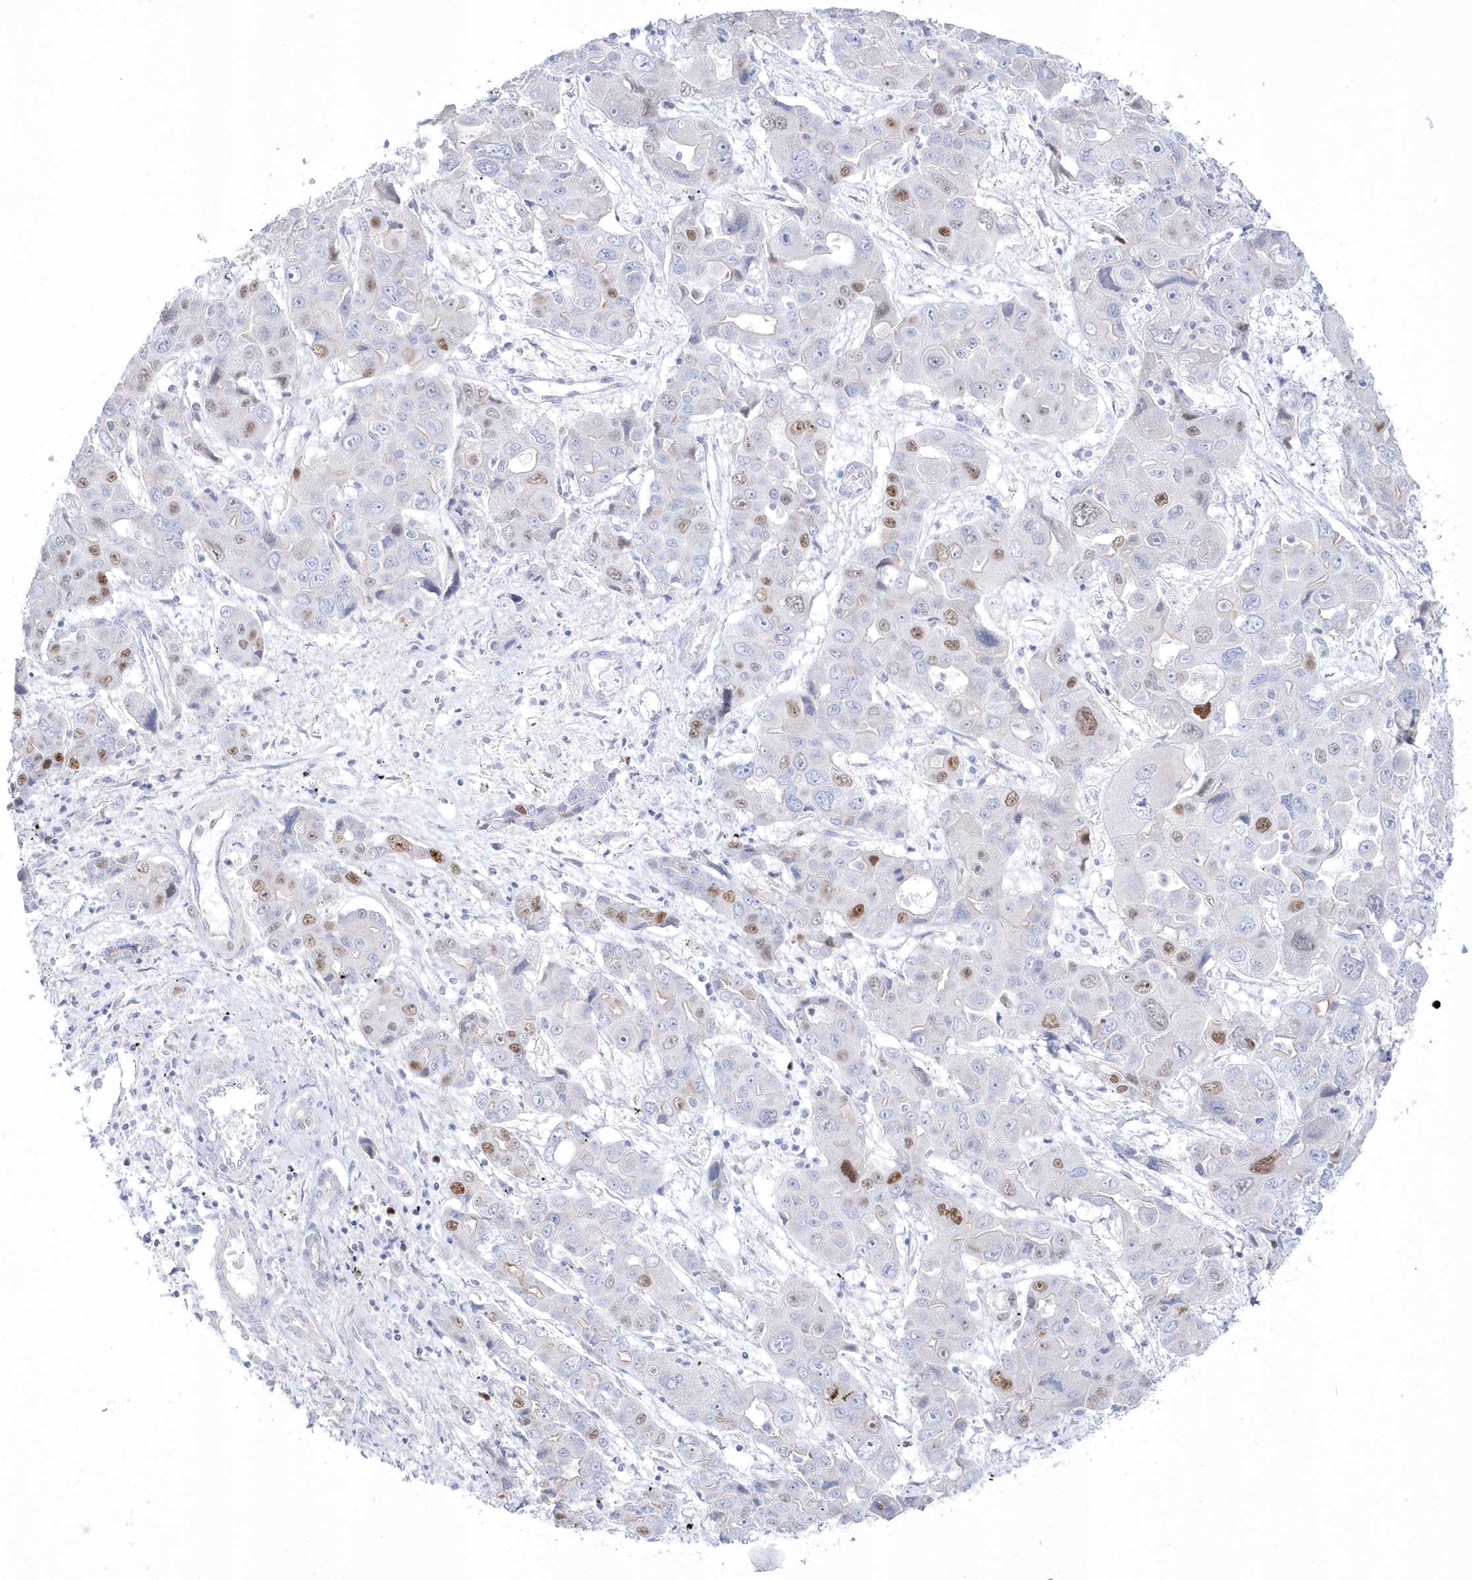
{"staining": {"intensity": "moderate", "quantity": "<25%", "location": "nuclear"}, "tissue": "liver cancer", "cell_type": "Tumor cells", "image_type": "cancer", "snomed": [{"axis": "morphology", "description": "Cholangiocarcinoma"}, {"axis": "topography", "description": "Liver"}], "caption": "Protein expression analysis of human liver cancer reveals moderate nuclear positivity in about <25% of tumor cells. The staining was performed using DAB, with brown indicating positive protein expression. Nuclei are stained blue with hematoxylin.", "gene": "TMCO6", "patient": {"sex": "male", "age": 67}}